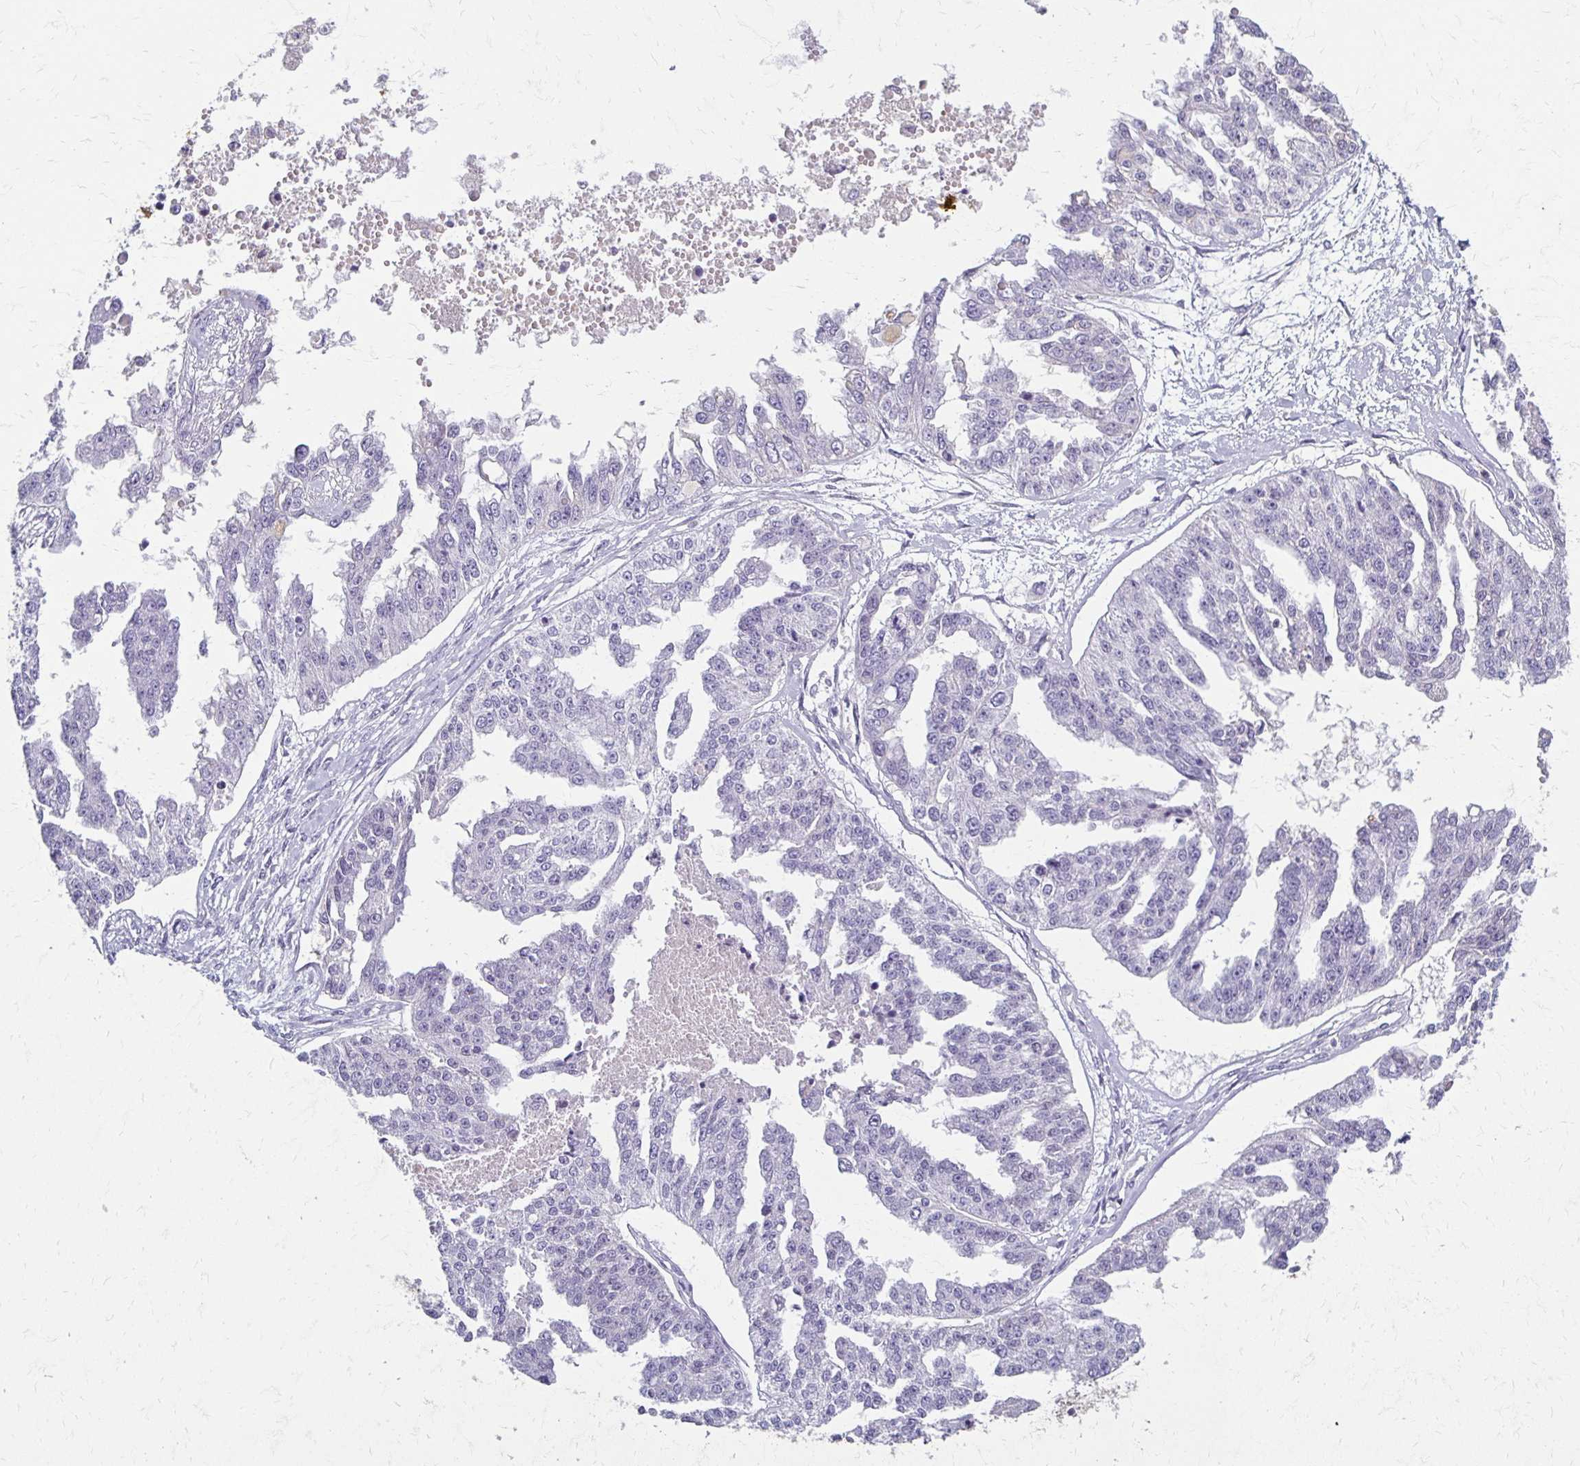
{"staining": {"intensity": "negative", "quantity": "none", "location": "none"}, "tissue": "ovarian cancer", "cell_type": "Tumor cells", "image_type": "cancer", "snomed": [{"axis": "morphology", "description": "Cystadenocarcinoma, serous, NOS"}, {"axis": "topography", "description": "Ovary"}], "caption": "Tumor cells are negative for protein expression in human ovarian cancer (serous cystadenocarcinoma). Nuclei are stained in blue.", "gene": "BBS12", "patient": {"sex": "female", "age": 58}}